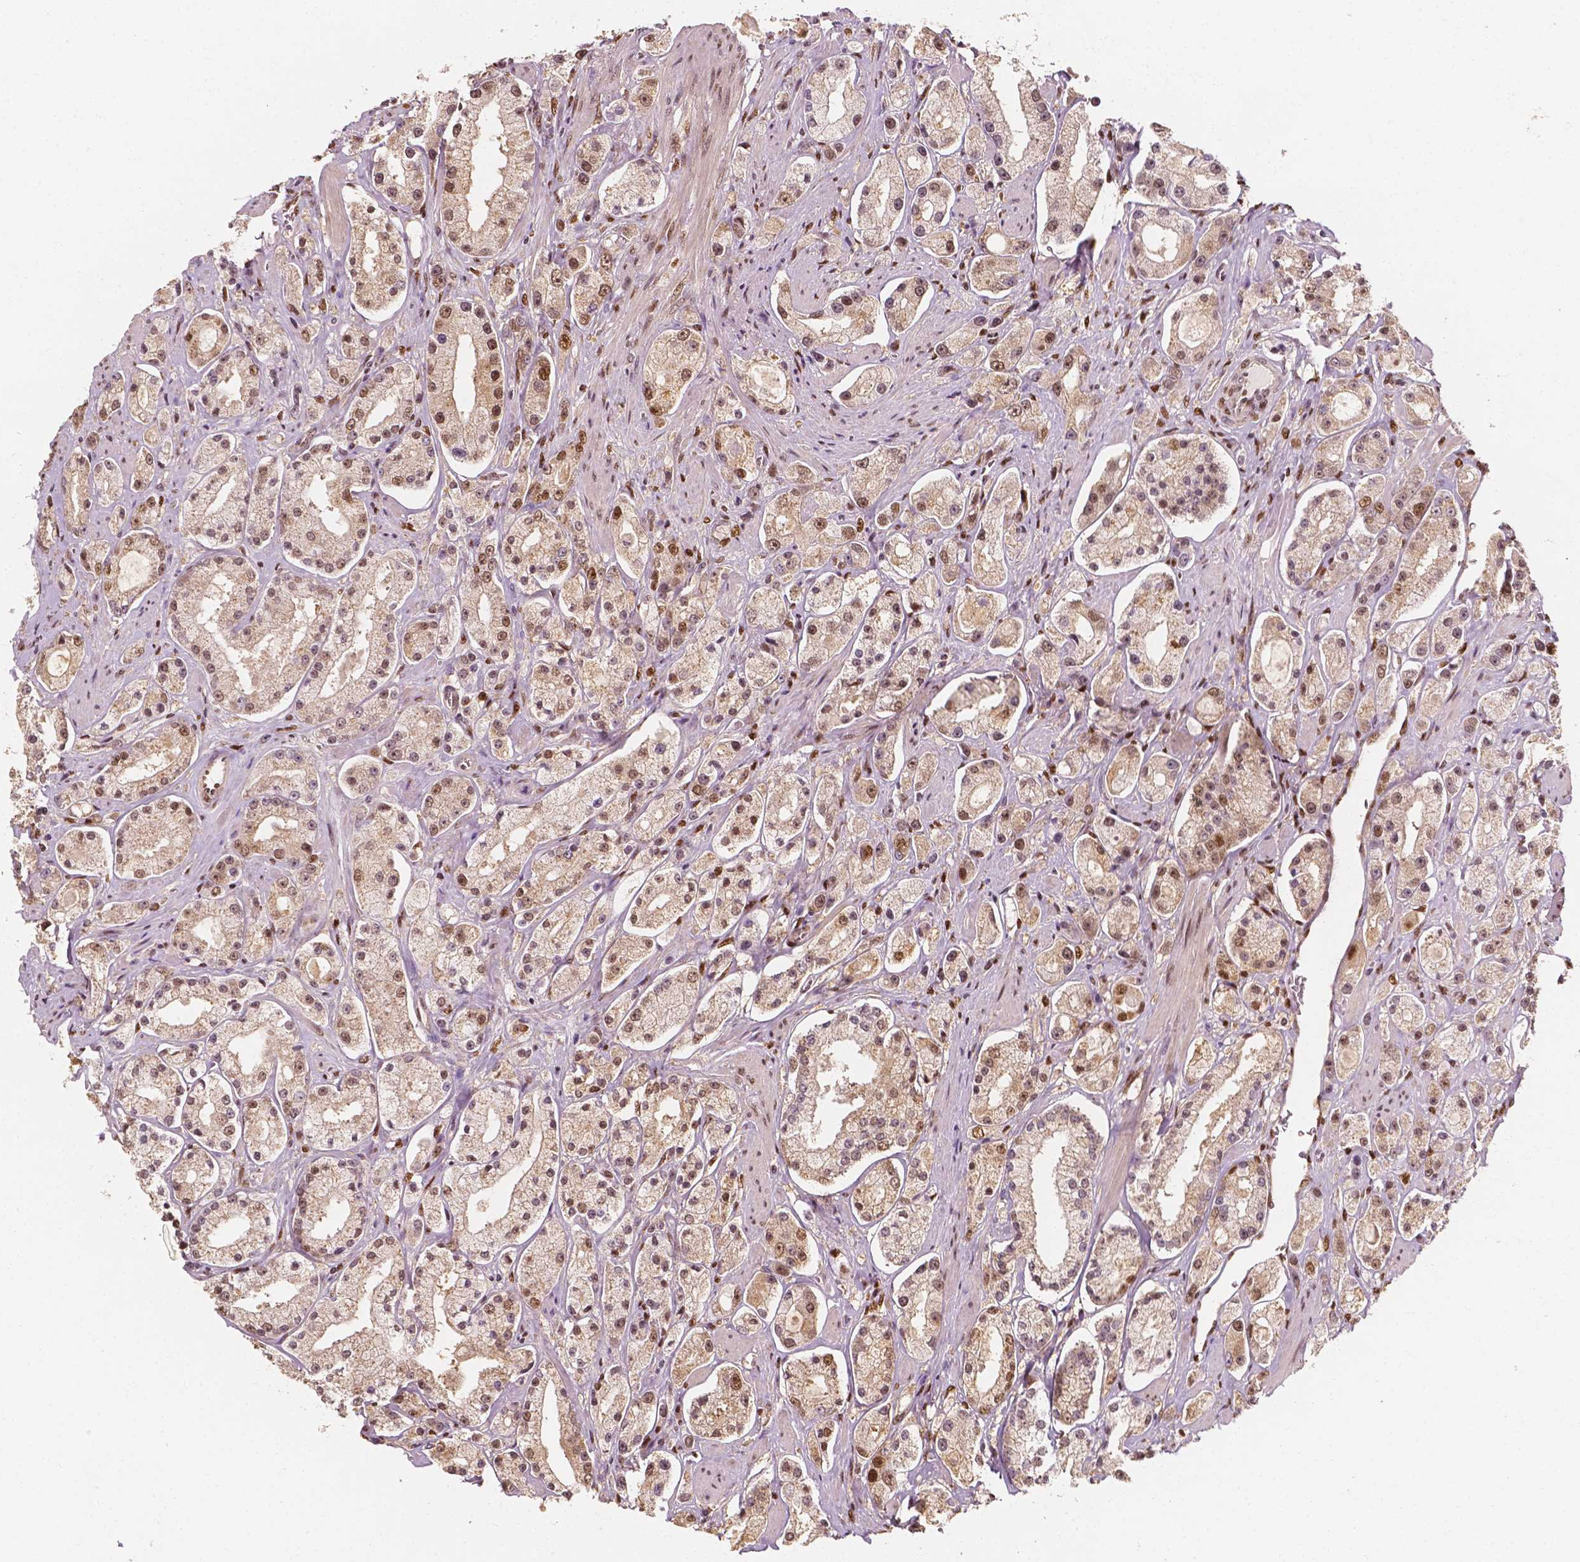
{"staining": {"intensity": "moderate", "quantity": "25%-75%", "location": "nuclear"}, "tissue": "prostate cancer", "cell_type": "Tumor cells", "image_type": "cancer", "snomed": [{"axis": "morphology", "description": "Adenocarcinoma, High grade"}, {"axis": "topography", "description": "Prostate"}], "caption": "This image displays IHC staining of human high-grade adenocarcinoma (prostate), with medium moderate nuclear expression in approximately 25%-75% of tumor cells.", "gene": "TBC1D17", "patient": {"sex": "male", "age": 67}}